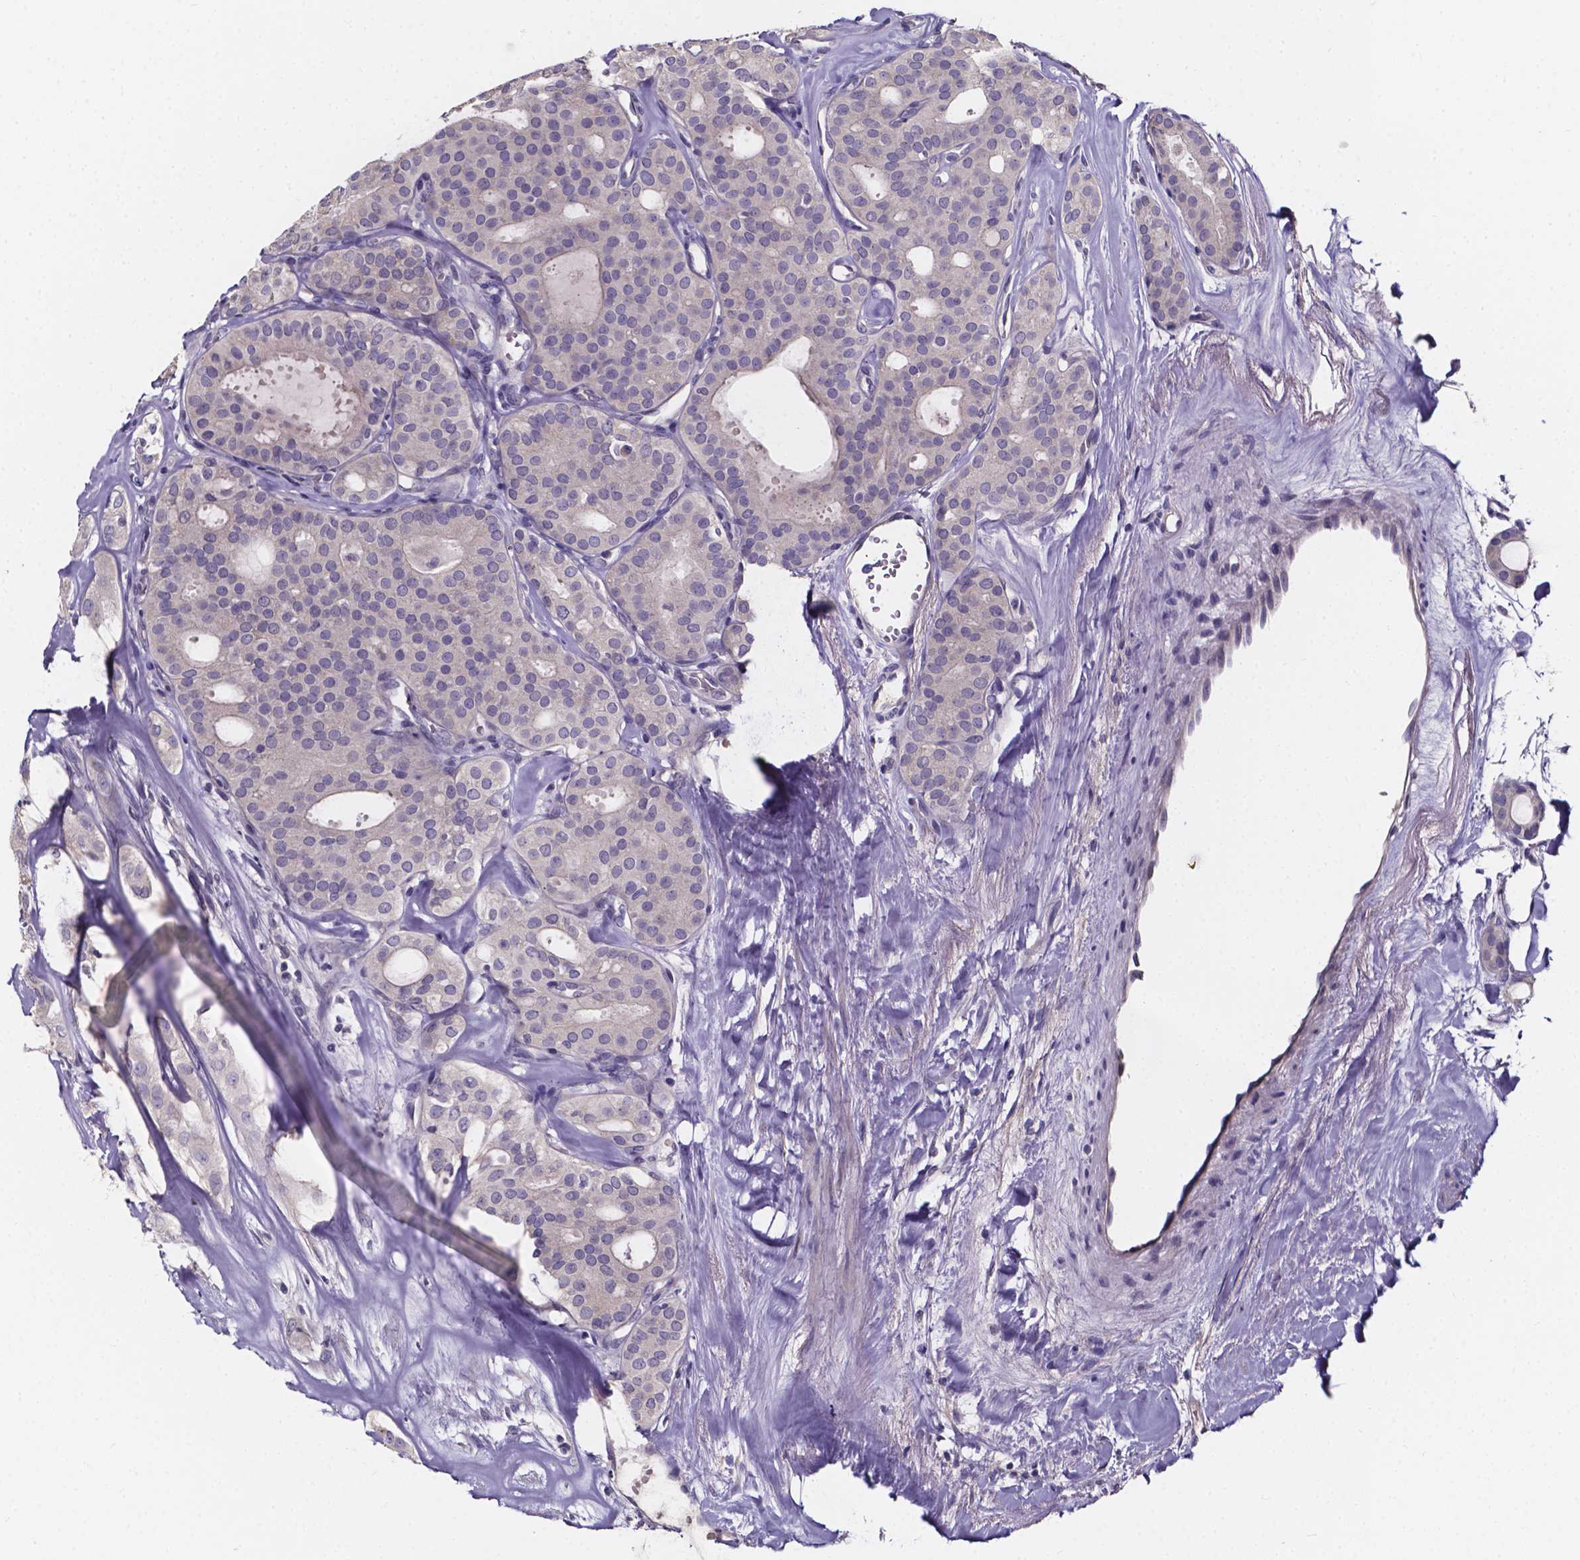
{"staining": {"intensity": "negative", "quantity": "none", "location": "none"}, "tissue": "thyroid cancer", "cell_type": "Tumor cells", "image_type": "cancer", "snomed": [{"axis": "morphology", "description": "Follicular adenoma carcinoma, NOS"}, {"axis": "topography", "description": "Thyroid gland"}], "caption": "High magnification brightfield microscopy of thyroid follicular adenoma carcinoma stained with DAB (brown) and counterstained with hematoxylin (blue): tumor cells show no significant staining. Brightfield microscopy of immunohistochemistry (IHC) stained with DAB (3,3'-diaminobenzidine) (brown) and hematoxylin (blue), captured at high magnification.", "gene": "SPOCD1", "patient": {"sex": "male", "age": 75}}